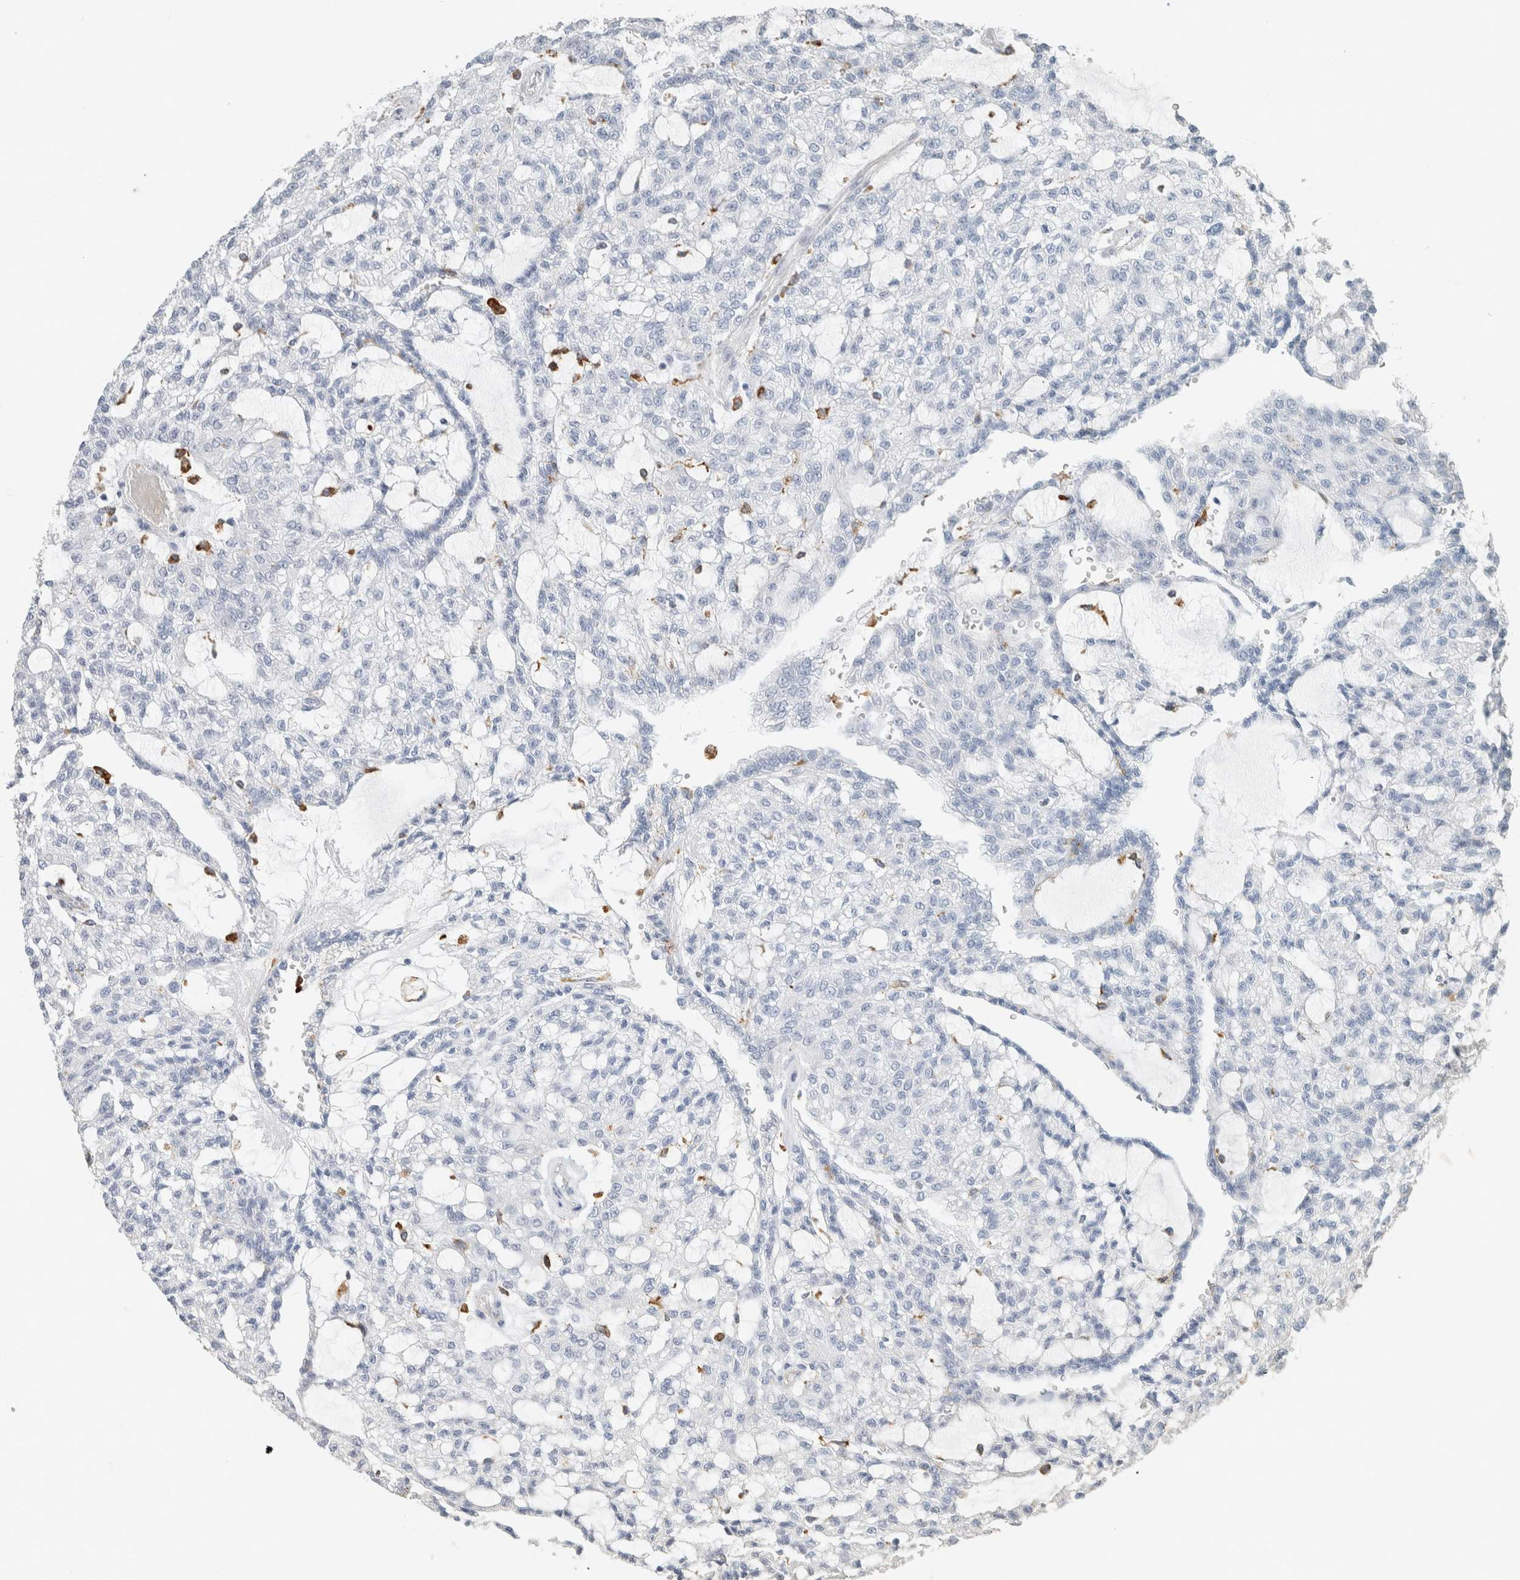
{"staining": {"intensity": "negative", "quantity": "none", "location": "none"}, "tissue": "renal cancer", "cell_type": "Tumor cells", "image_type": "cancer", "snomed": [{"axis": "morphology", "description": "Adenocarcinoma, NOS"}, {"axis": "topography", "description": "Kidney"}], "caption": "Immunohistochemistry image of neoplastic tissue: adenocarcinoma (renal) stained with DAB (3,3'-diaminobenzidine) exhibits no significant protein positivity in tumor cells.", "gene": "LY86", "patient": {"sex": "male", "age": 63}}